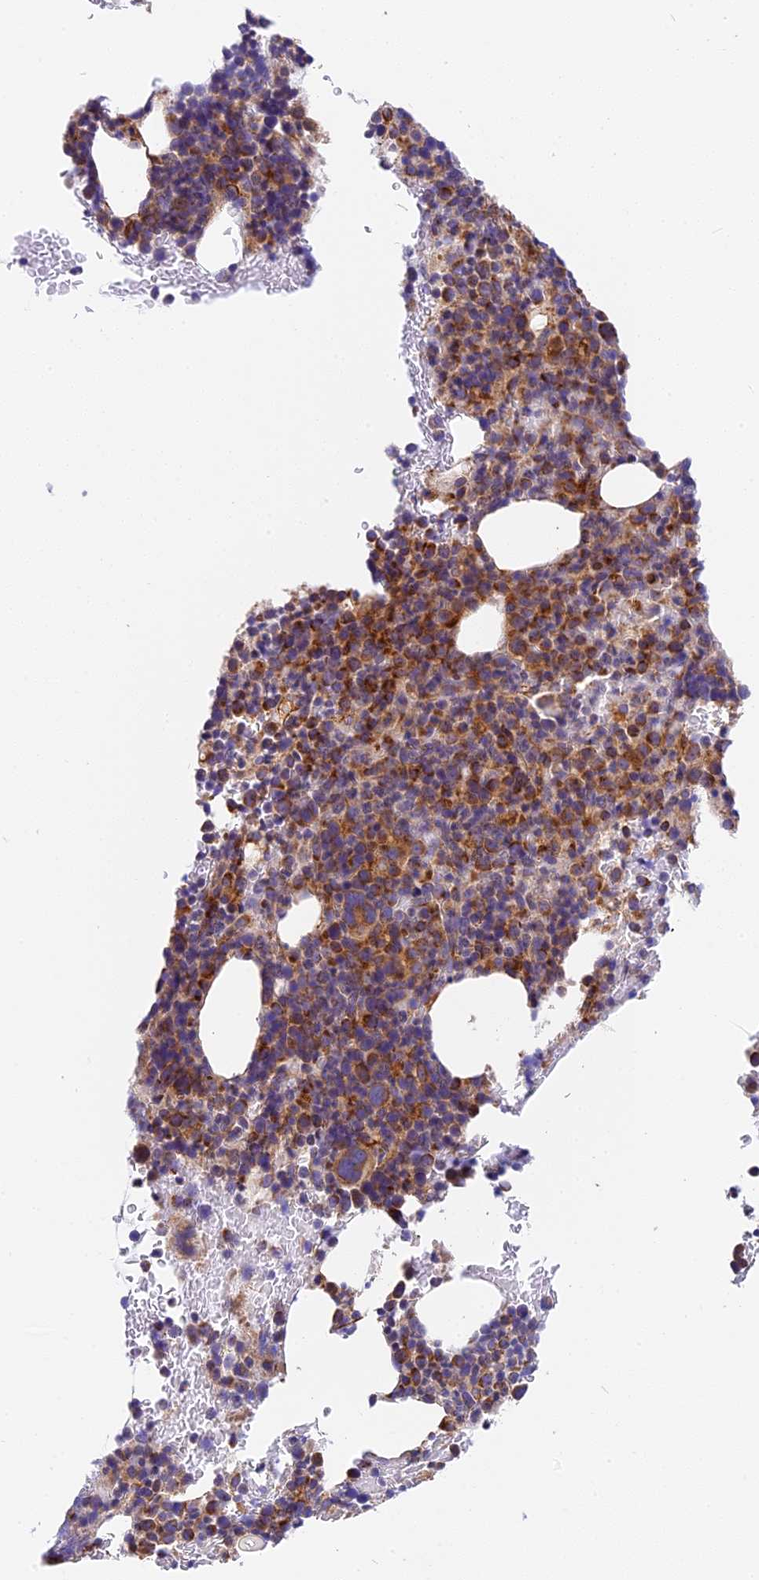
{"staining": {"intensity": "moderate", "quantity": "25%-75%", "location": "cytoplasmic/membranous"}, "tissue": "bone marrow", "cell_type": "Hematopoietic cells", "image_type": "normal", "snomed": [{"axis": "morphology", "description": "Normal tissue, NOS"}, {"axis": "topography", "description": "Bone marrow"}], "caption": "The photomicrograph shows staining of unremarkable bone marrow, revealing moderate cytoplasmic/membranous protein expression (brown color) within hematopoietic cells. (Brightfield microscopy of DAB IHC at high magnification).", "gene": "MRAS", "patient": {"sex": "male", "age": 74}}